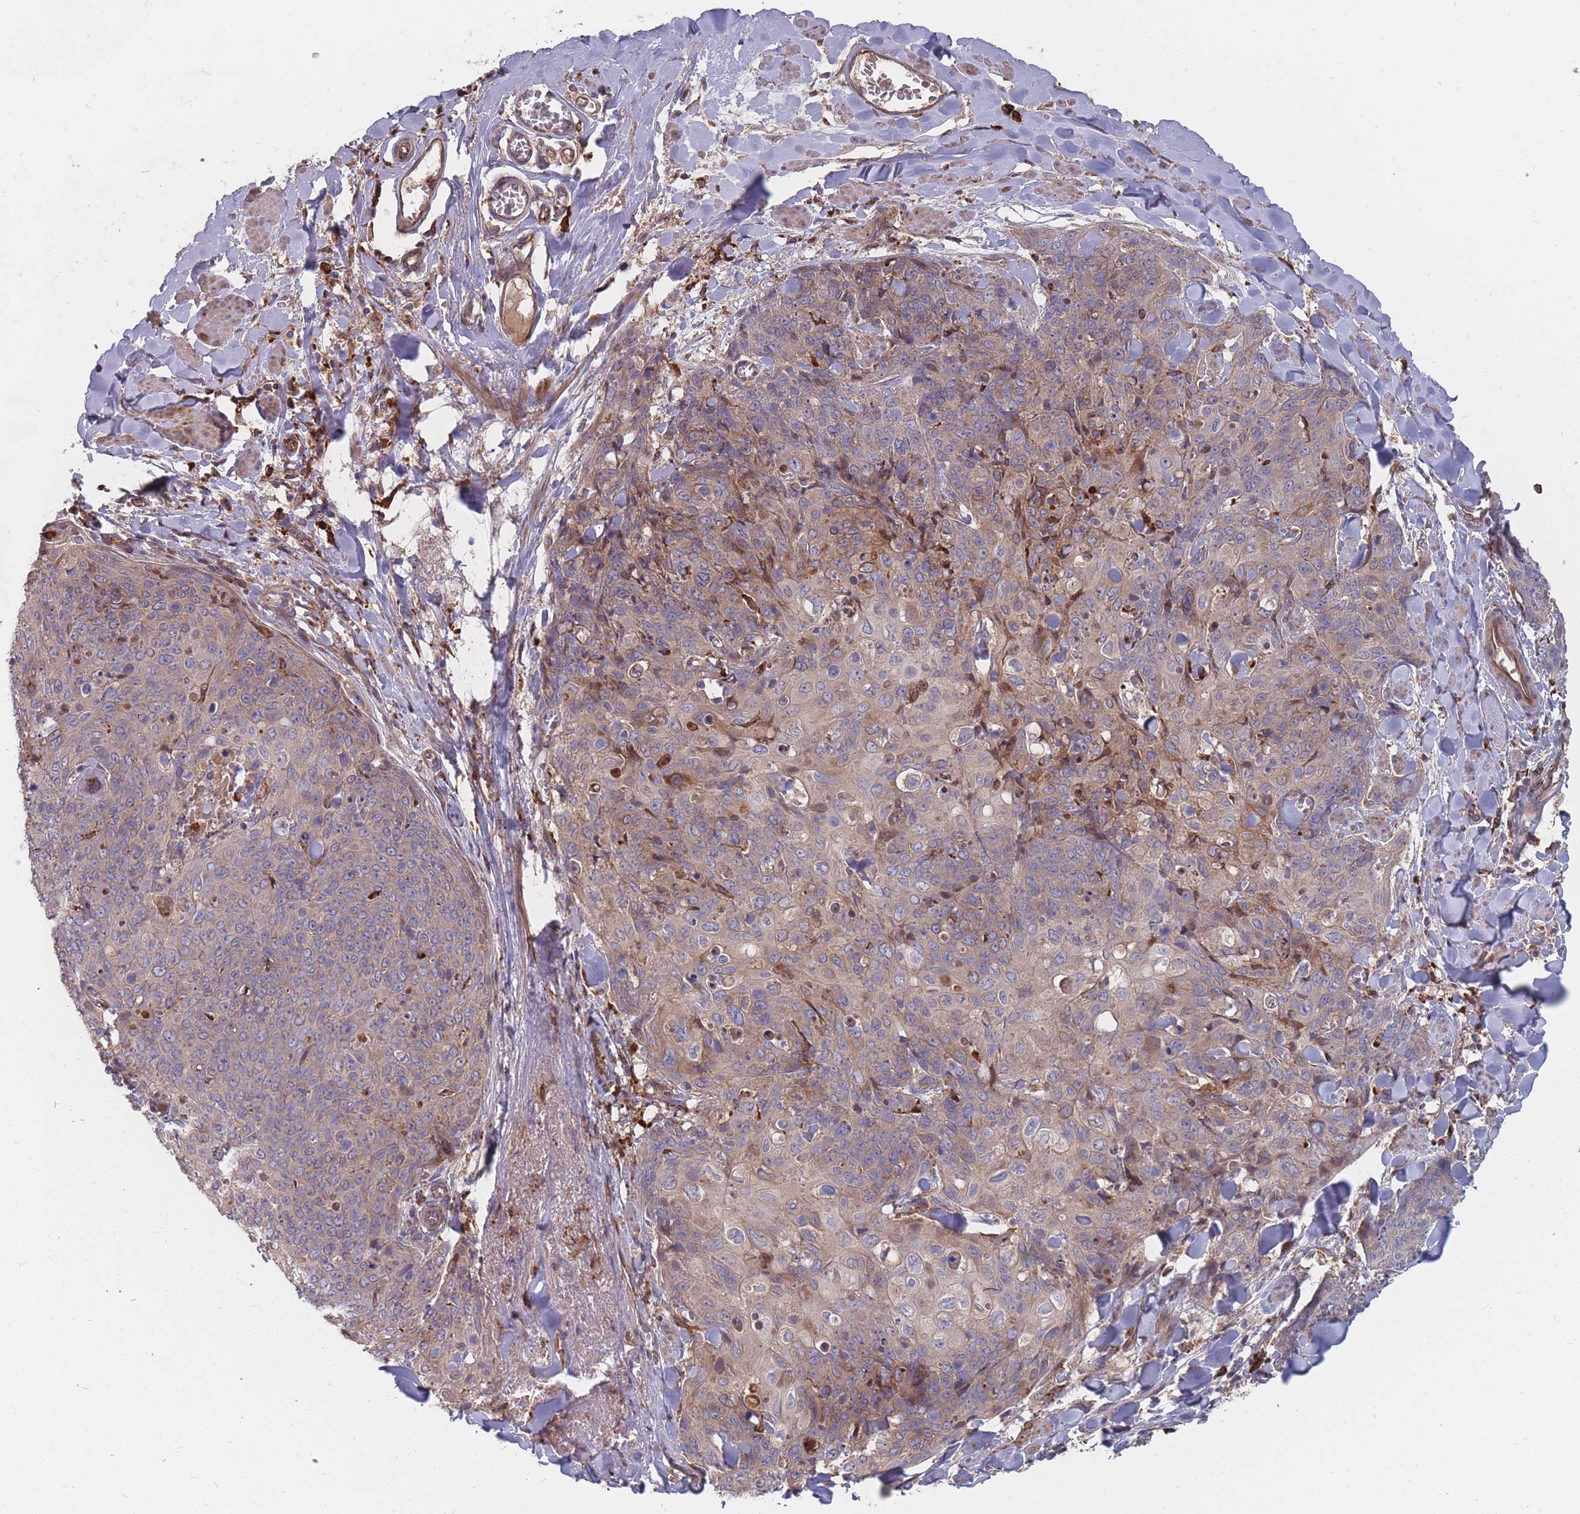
{"staining": {"intensity": "weak", "quantity": "25%-75%", "location": "cytoplasmic/membranous"}, "tissue": "skin cancer", "cell_type": "Tumor cells", "image_type": "cancer", "snomed": [{"axis": "morphology", "description": "Squamous cell carcinoma, NOS"}, {"axis": "topography", "description": "Skin"}, {"axis": "topography", "description": "Vulva"}], "caption": "A low amount of weak cytoplasmic/membranous staining is seen in about 25%-75% of tumor cells in skin cancer (squamous cell carcinoma) tissue. Immunohistochemistry (ihc) stains the protein of interest in brown and the nuclei are stained blue.", "gene": "THSD7B", "patient": {"sex": "female", "age": 85}}